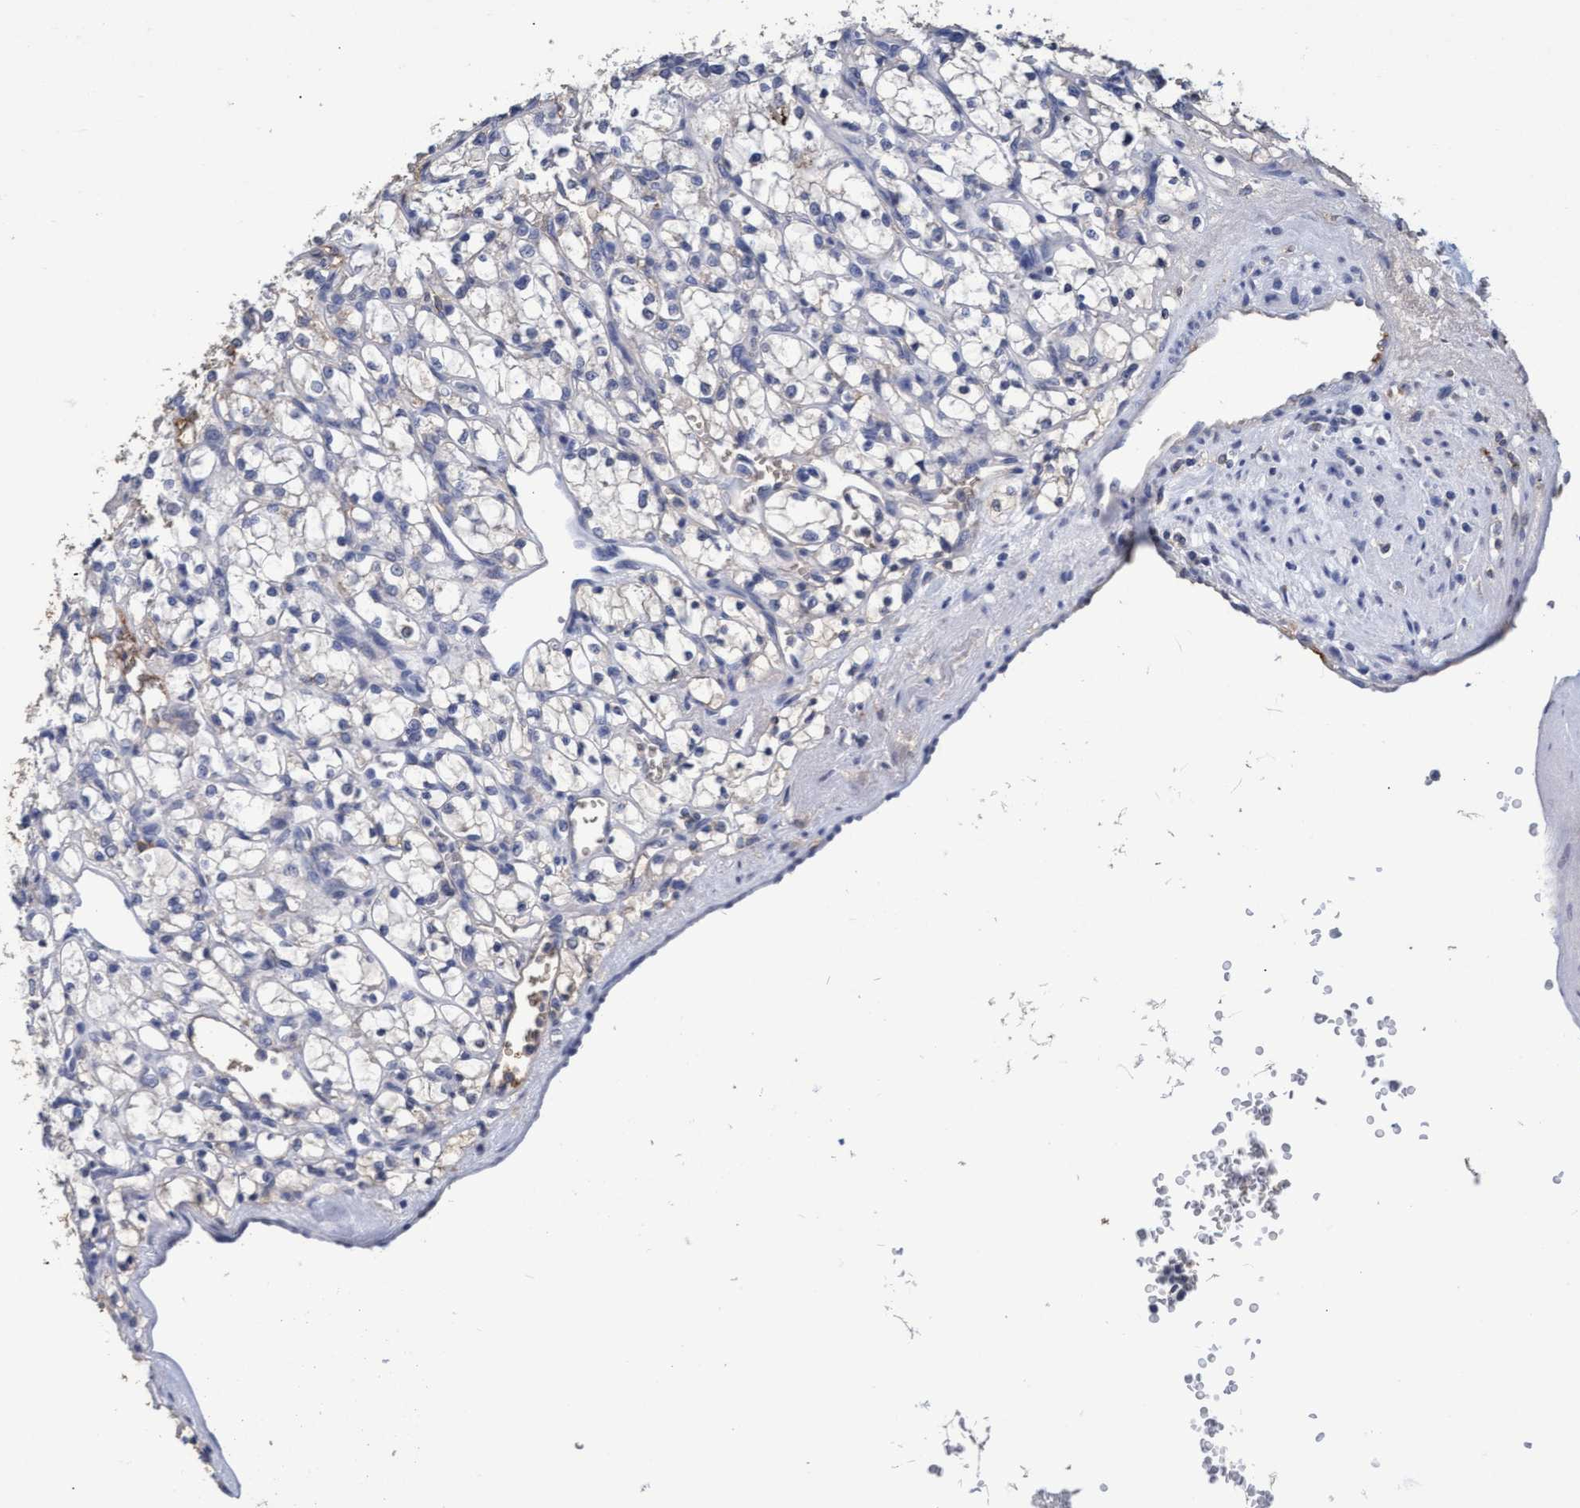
{"staining": {"intensity": "negative", "quantity": "none", "location": "none"}, "tissue": "renal cancer", "cell_type": "Tumor cells", "image_type": "cancer", "snomed": [{"axis": "morphology", "description": "Adenocarcinoma, NOS"}, {"axis": "topography", "description": "Kidney"}], "caption": "Tumor cells are negative for brown protein staining in renal adenocarcinoma.", "gene": "GPR39", "patient": {"sex": "female", "age": 69}}